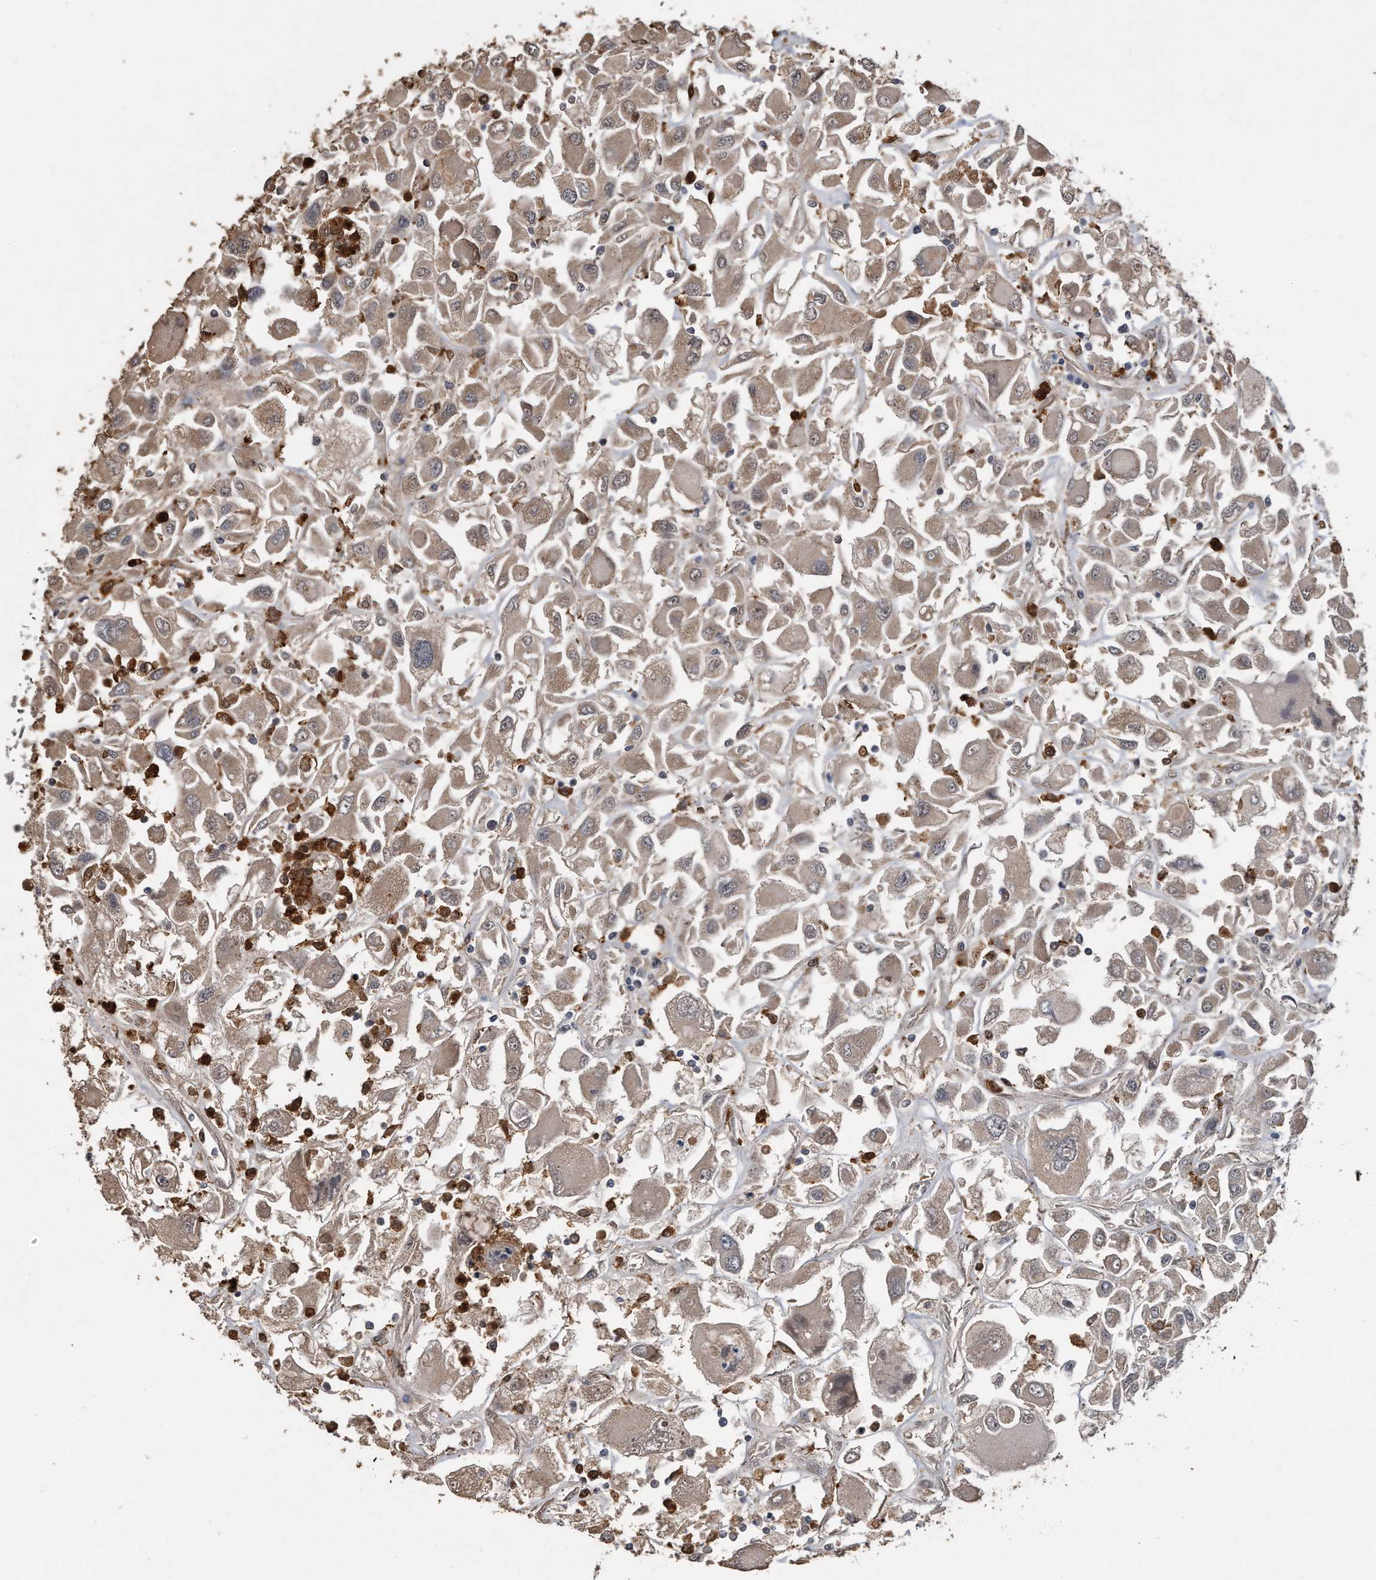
{"staining": {"intensity": "weak", "quantity": ">75%", "location": "cytoplasmic/membranous"}, "tissue": "renal cancer", "cell_type": "Tumor cells", "image_type": "cancer", "snomed": [{"axis": "morphology", "description": "Adenocarcinoma, NOS"}, {"axis": "topography", "description": "Kidney"}], "caption": "The immunohistochemical stain labels weak cytoplasmic/membranous staining in tumor cells of renal cancer tissue. The protein of interest is shown in brown color, while the nuclei are stained blue.", "gene": "PELO", "patient": {"sex": "female", "age": 52}}